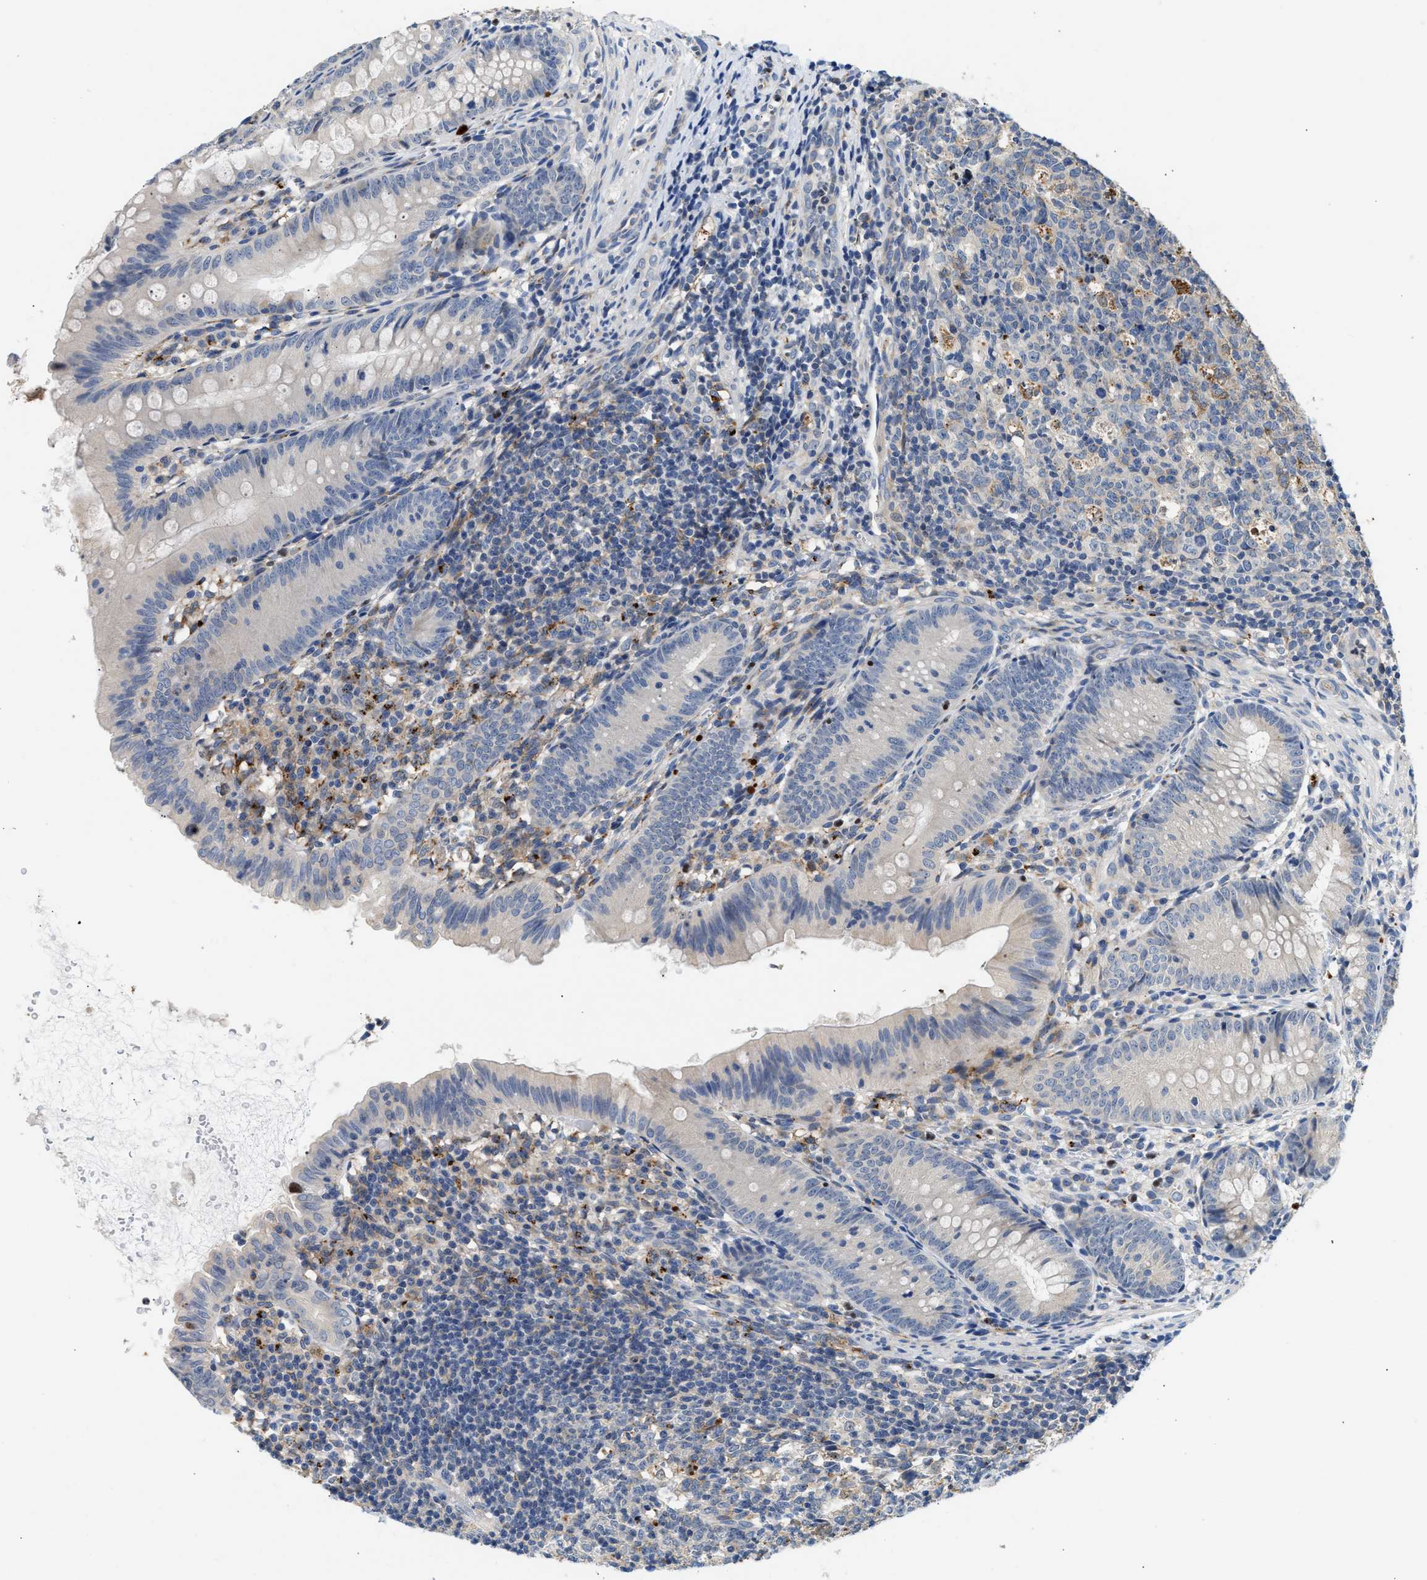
{"staining": {"intensity": "negative", "quantity": "none", "location": "none"}, "tissue": "appendix", "cell_type": "Glandular cells", "image_type": "normal", "snomed": [{"axis": "morphology", "description": "Normal tissue, NOS"}, {"axis": "topography", "description": "Appendix"}], "caption": "Human appendix stained for a protein using IHC shows no expression in glandular cells.", "gene": "PPM1L", "patient": {"sex": "male", "age": 1}}